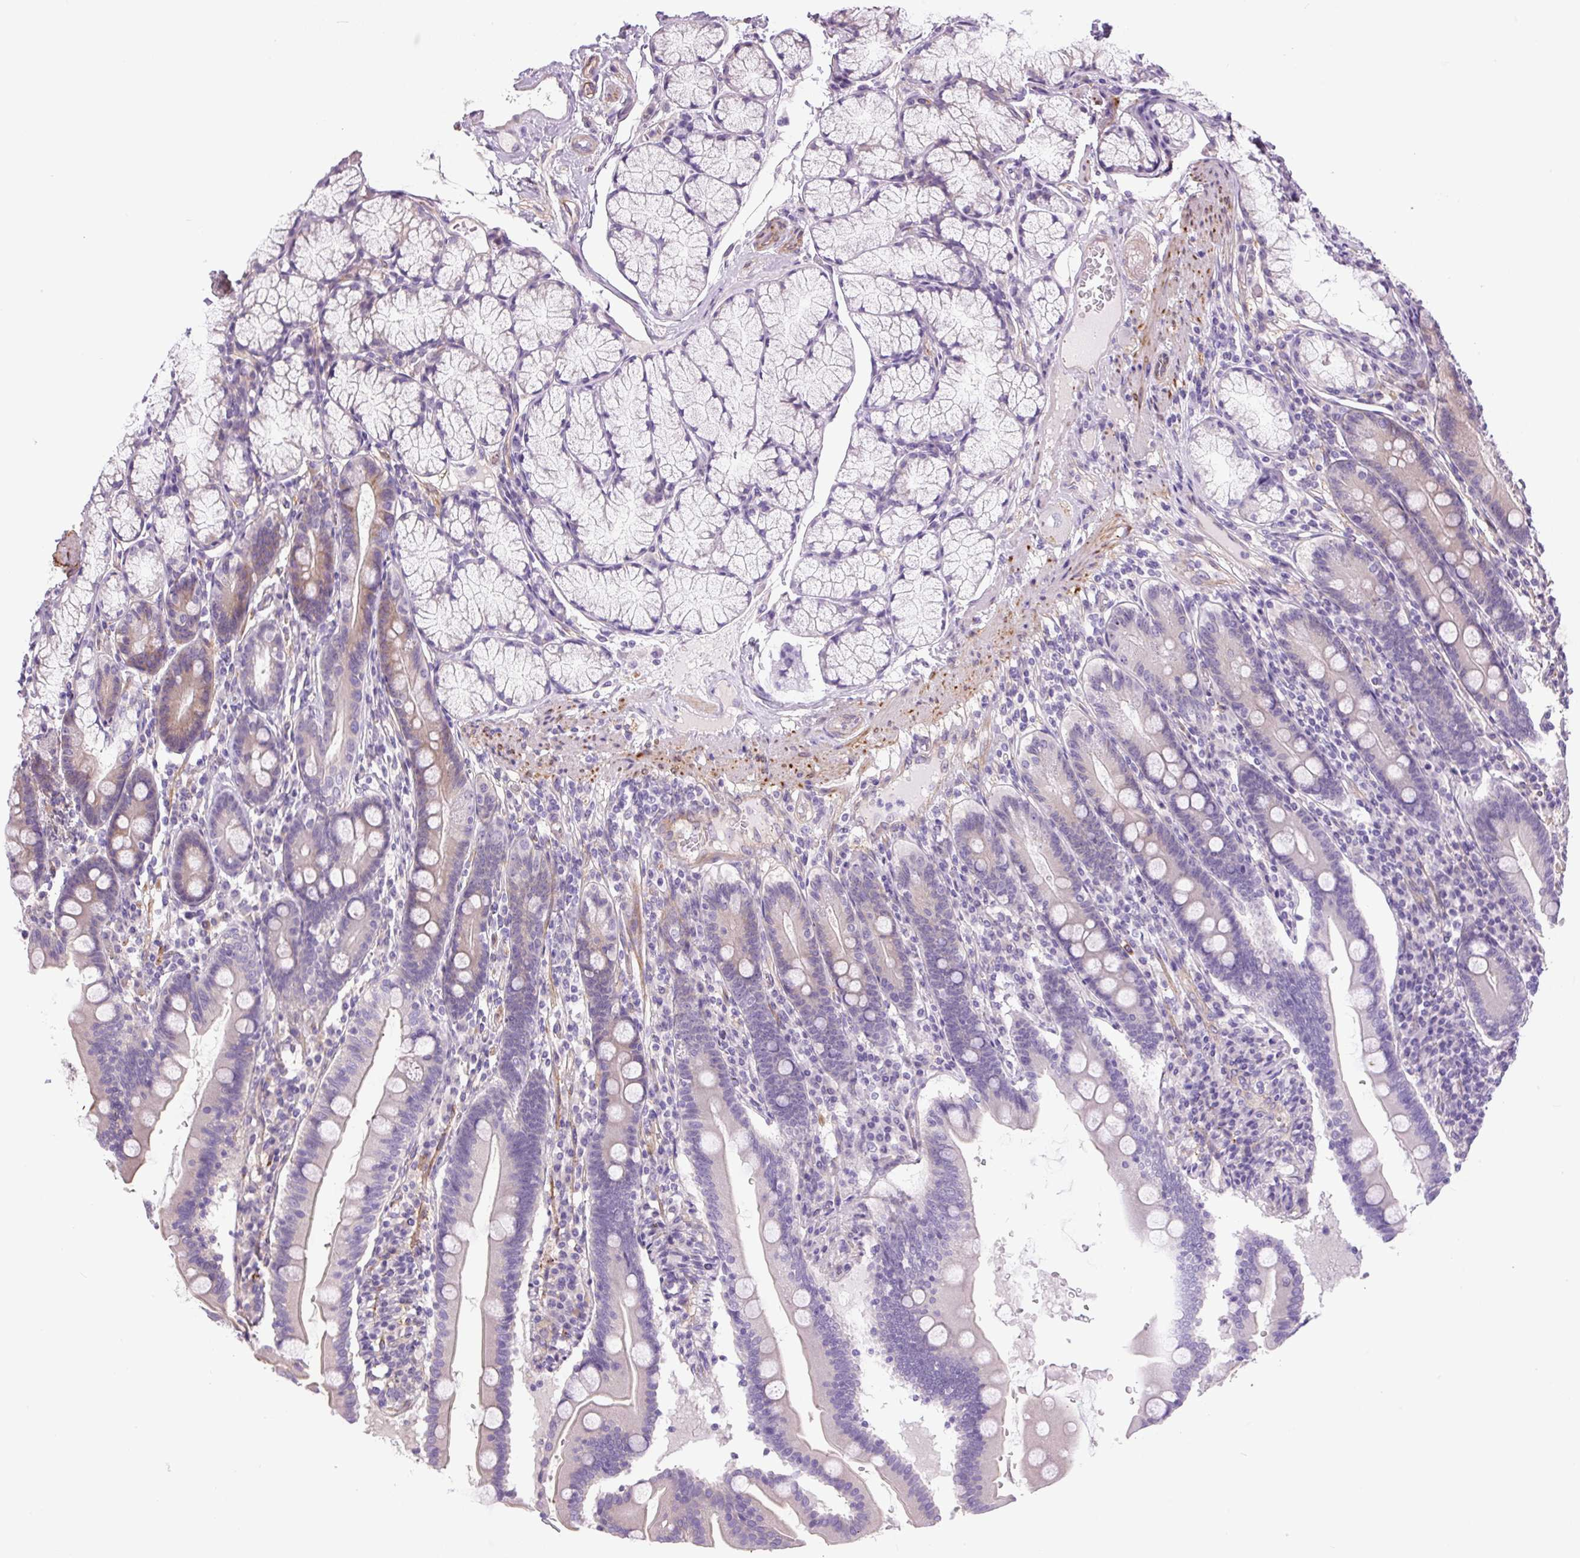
{"staining": {"intensity": "moderate", "quantity": "<25%", "location": "cytoplasmic/membranous"}, "tissue": "duodenum", "cell_type": "Glandular cells", "image_type": "normal", "snomed": [{"axis": "morphology", "description": "Normal tissue, NOS"}, {"axis": "topography", "description": "Duodenum"}], "caption": "IHC (DAB) staining of normal human duodenum displays moderate cytoplasmic/membranous protein staining in about <25% of glandular cells.", "gene": "SEPTIN10", "patient": {"sex": "female", "age": 67}}